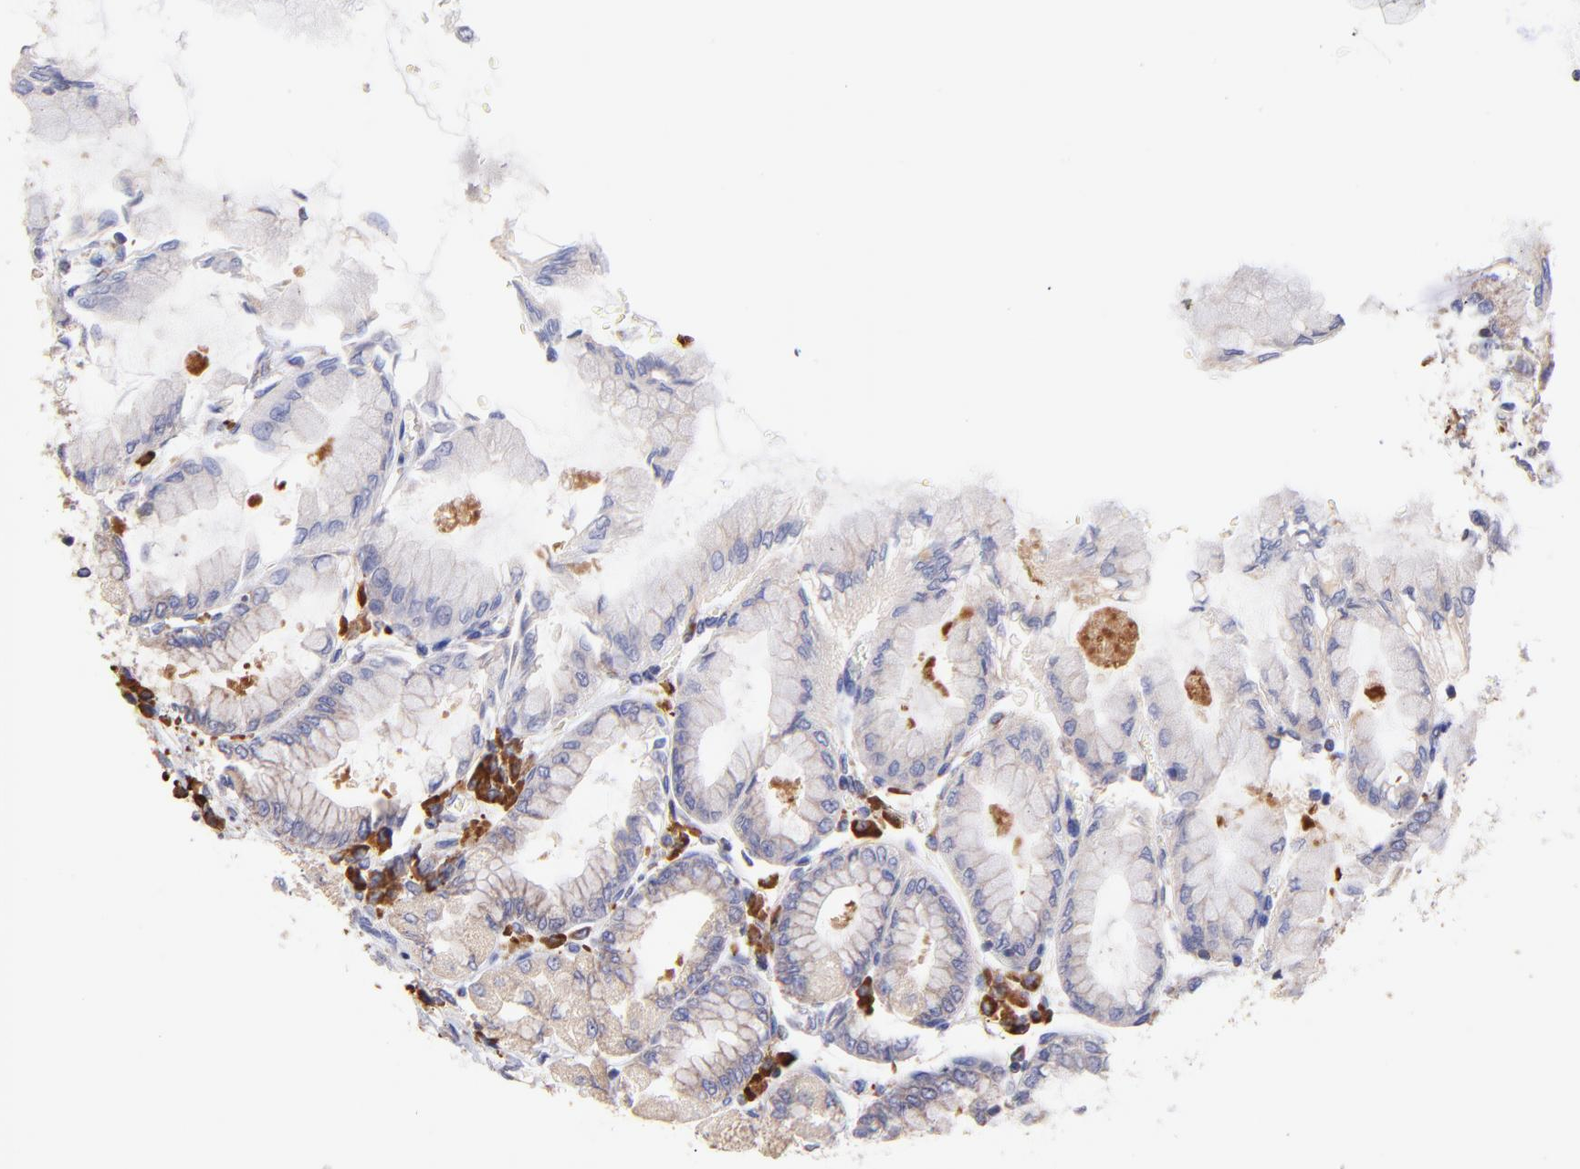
{"staining": {"intensity": "moderate", "quantity": "<25%", "location": "cytoplasmic/membranous"}, "tissue": "stomach", "cell_type": "Glandular cells", "image_type": "normal", "snomed": [{"axis": "morphology", "description": "Normal tissue, NOS"}, {"axis": "topography", "description": "Stomach, upper"}], "caption": "A brown stain labels moderate cytoplasmic/membranous positivity of a protein in glandular cells of benign human stomach. The staining is performed using DAB brown chromogen to label protein expression. The nuclei are counter-stained blue using hematoxylin.", "gene": "PREX1", "patient": {"sex": "female", "age": 56}}